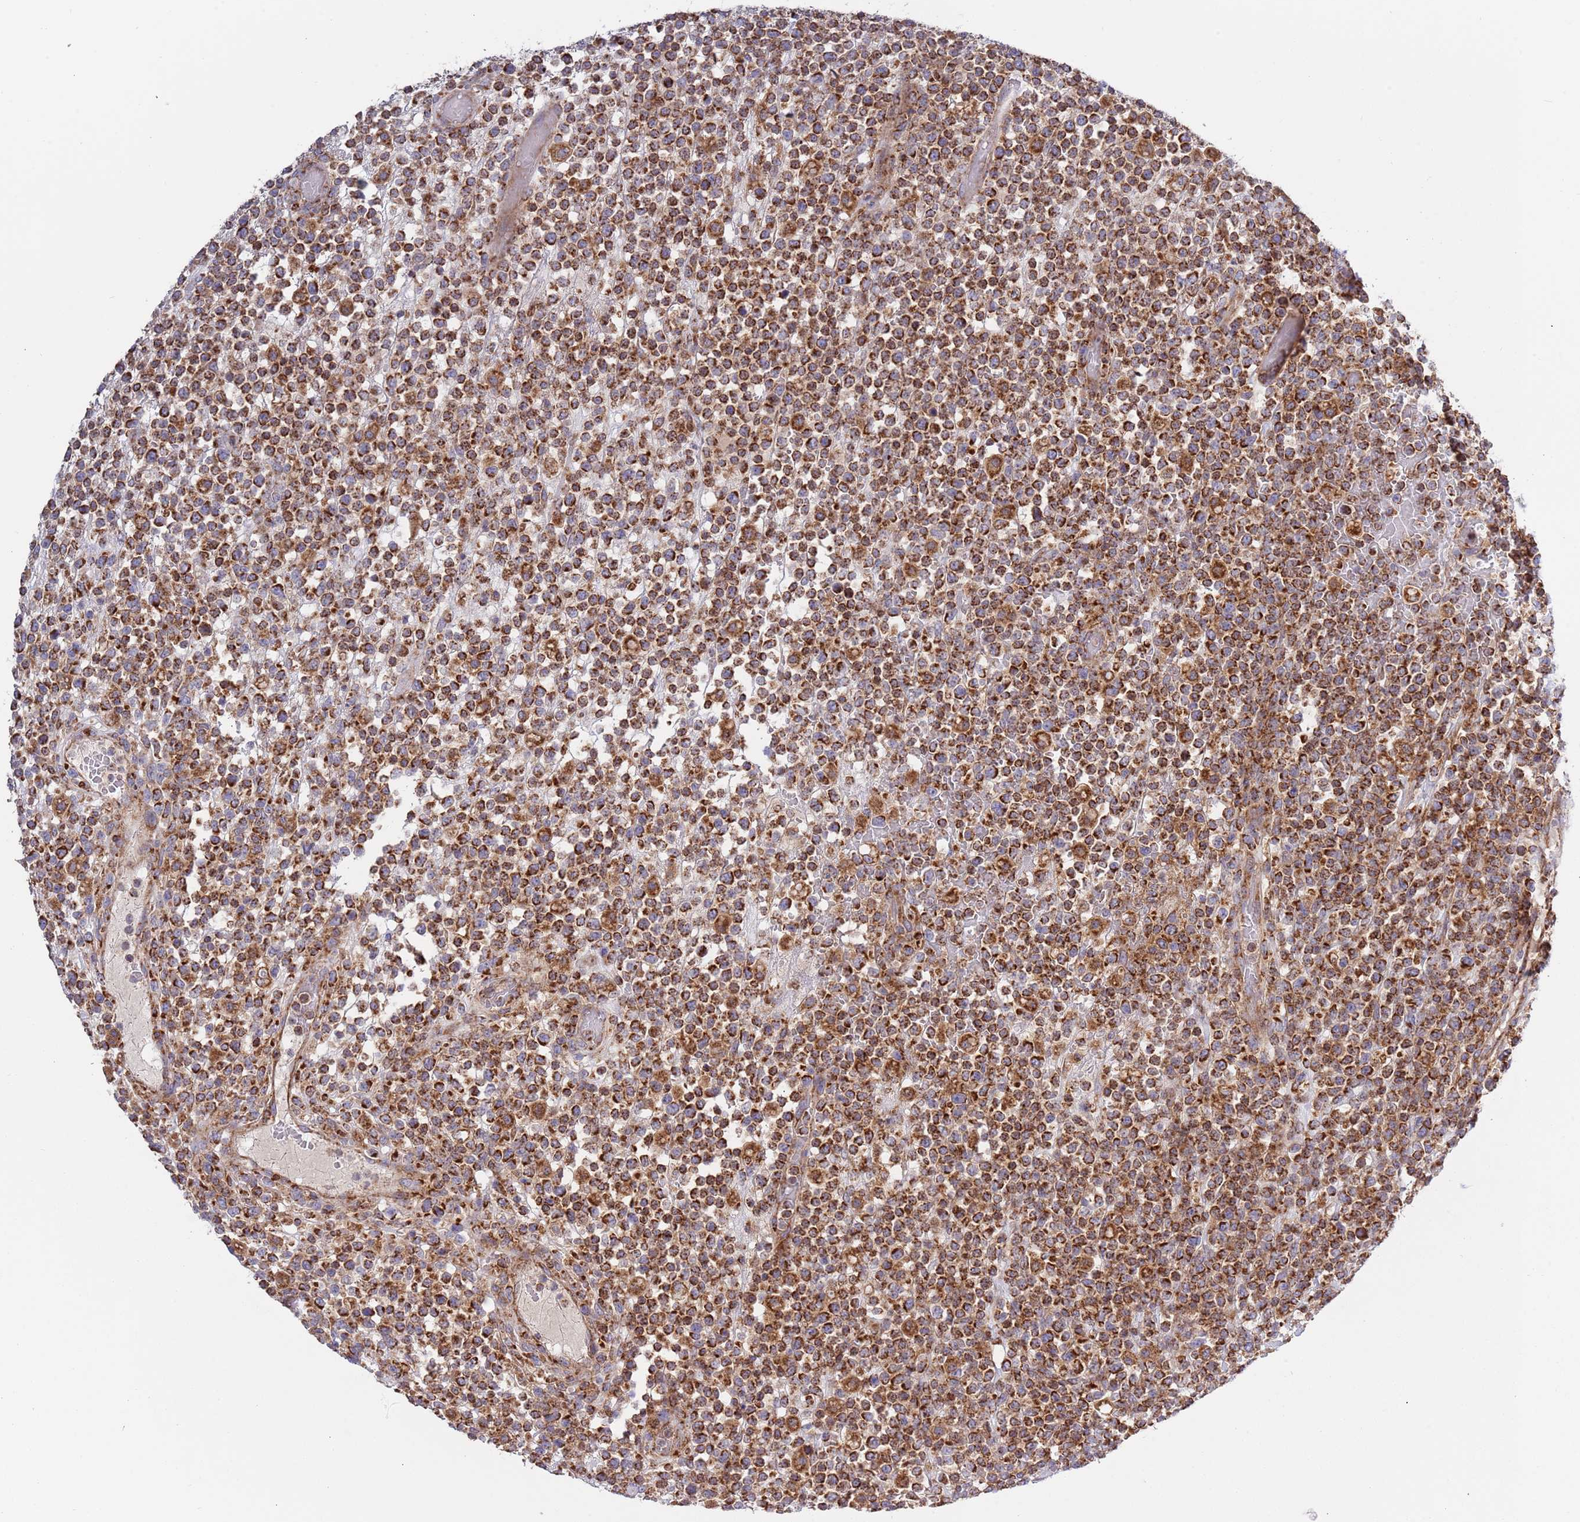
{"staining": {"intensity": "strong", "quantity": ">75%", "location": "cytoplasmic/membranous"}, "tissue": "lymphoma", "cell_type": "Tumor cells", "image_type": "cancer", "snomed": [{"axis": "morphology", "description": "Malignant lymphoma, non-Hodgkin's type, High grade"}, {"axis": "topography", "description": "Colon"}], "caption": "Protein staining by immunohistochemistry (IHC) reveals strong cytoplasmic/membranous staining in approximately >75% of tumor cells in lymphoma.", "gene": "IRS4", "patient": {"sex": "female", "age": 53}}